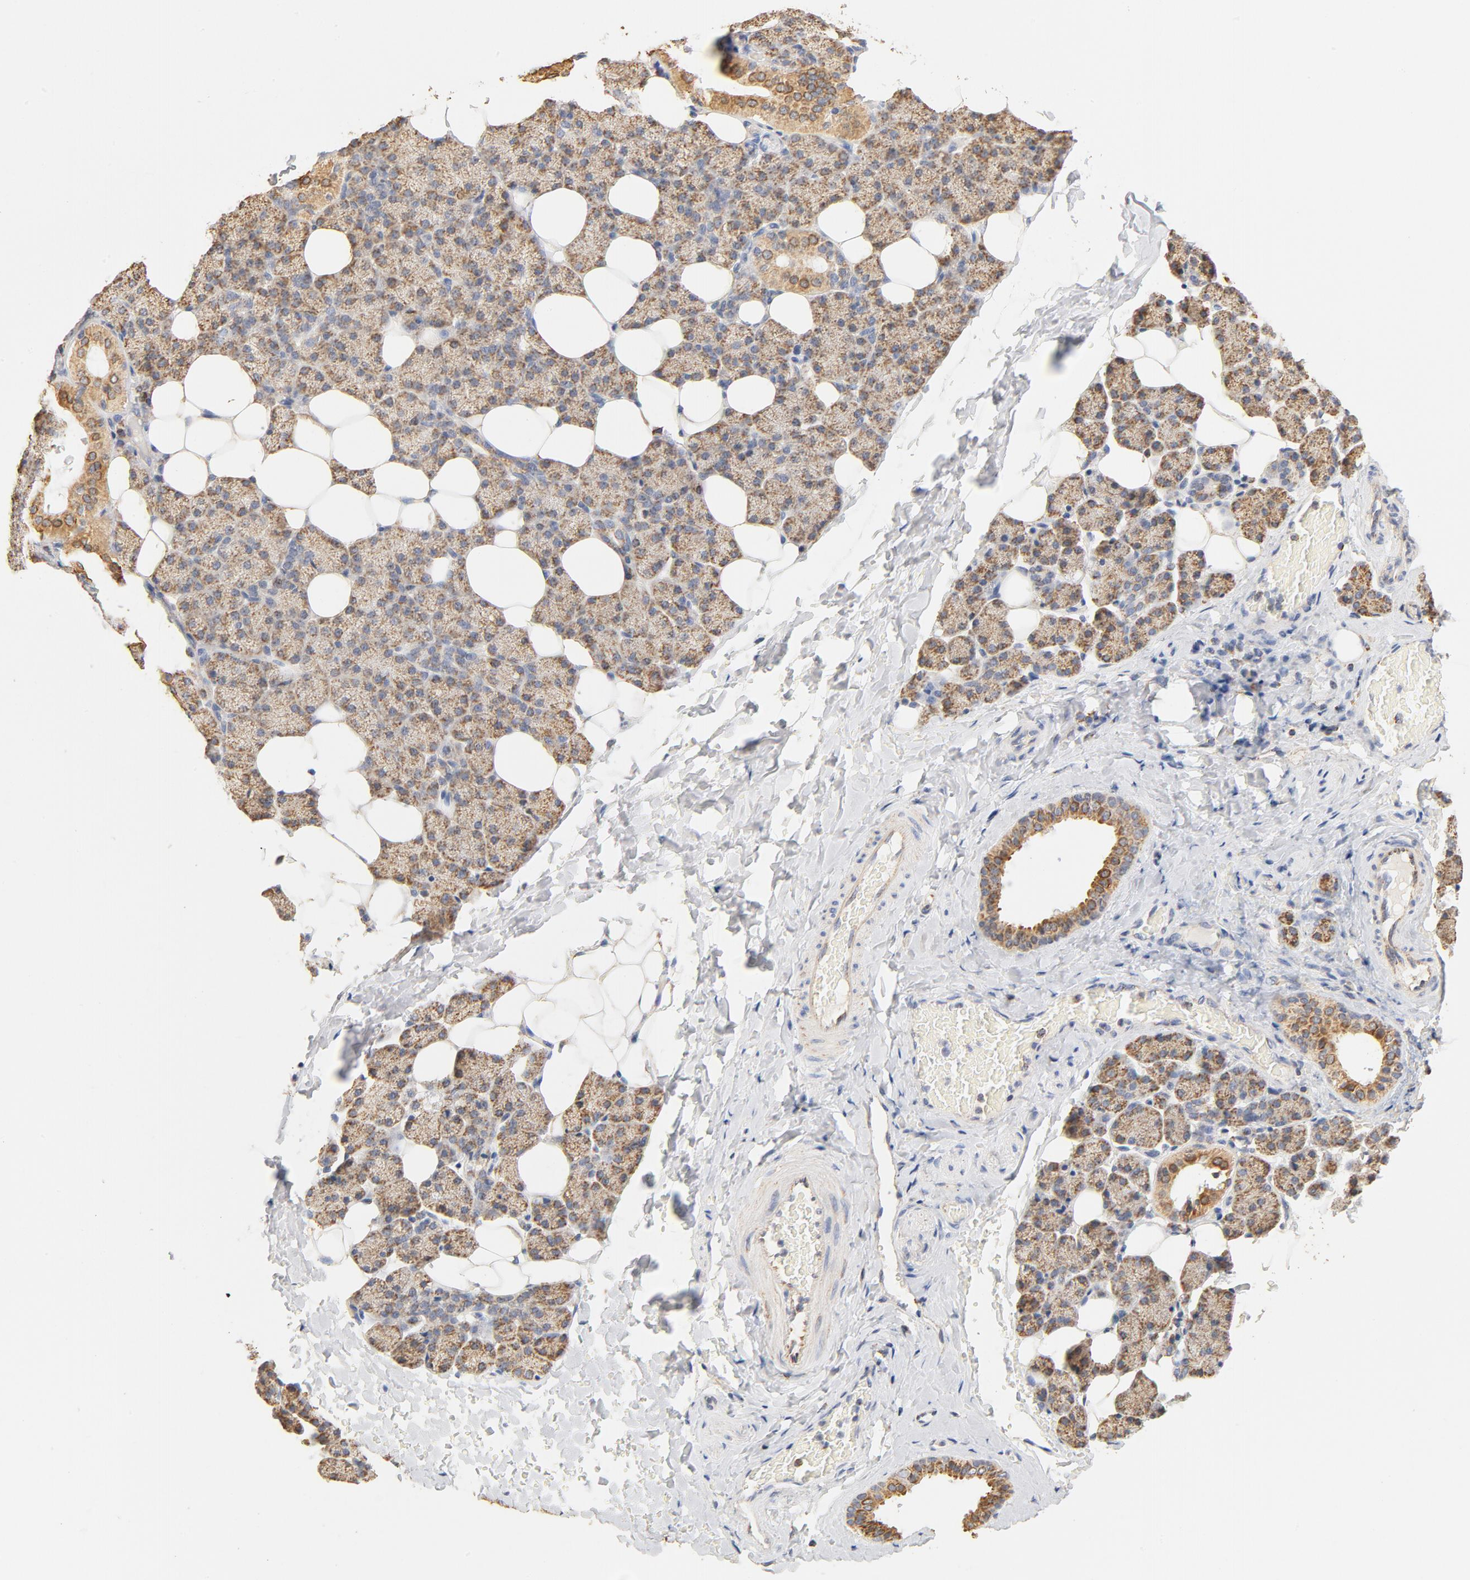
{"staining": {"intensity": "moderate", "quantity": ">75%", "location": "cytoplasmic/membranous"}, "tissue": "salivary gland", "cell_type": "Glandular cells", "image_type": "normal", "snomed": [{"axis": "morphology", "description": "Normal tissue, NOS"}, {"axis": "topography", "description": "Lymph node"}, {"axis": "topography", "description": "Salivary gland"}], "caption": "Immunohistochemistry (IHC) of normal salivary gland shows medium levels of moderate cytoplasmic/membranous expression in about >75% of glandular cells.", "gene": "COX4I1", "patient": {"sex": "male", "age": 8}}